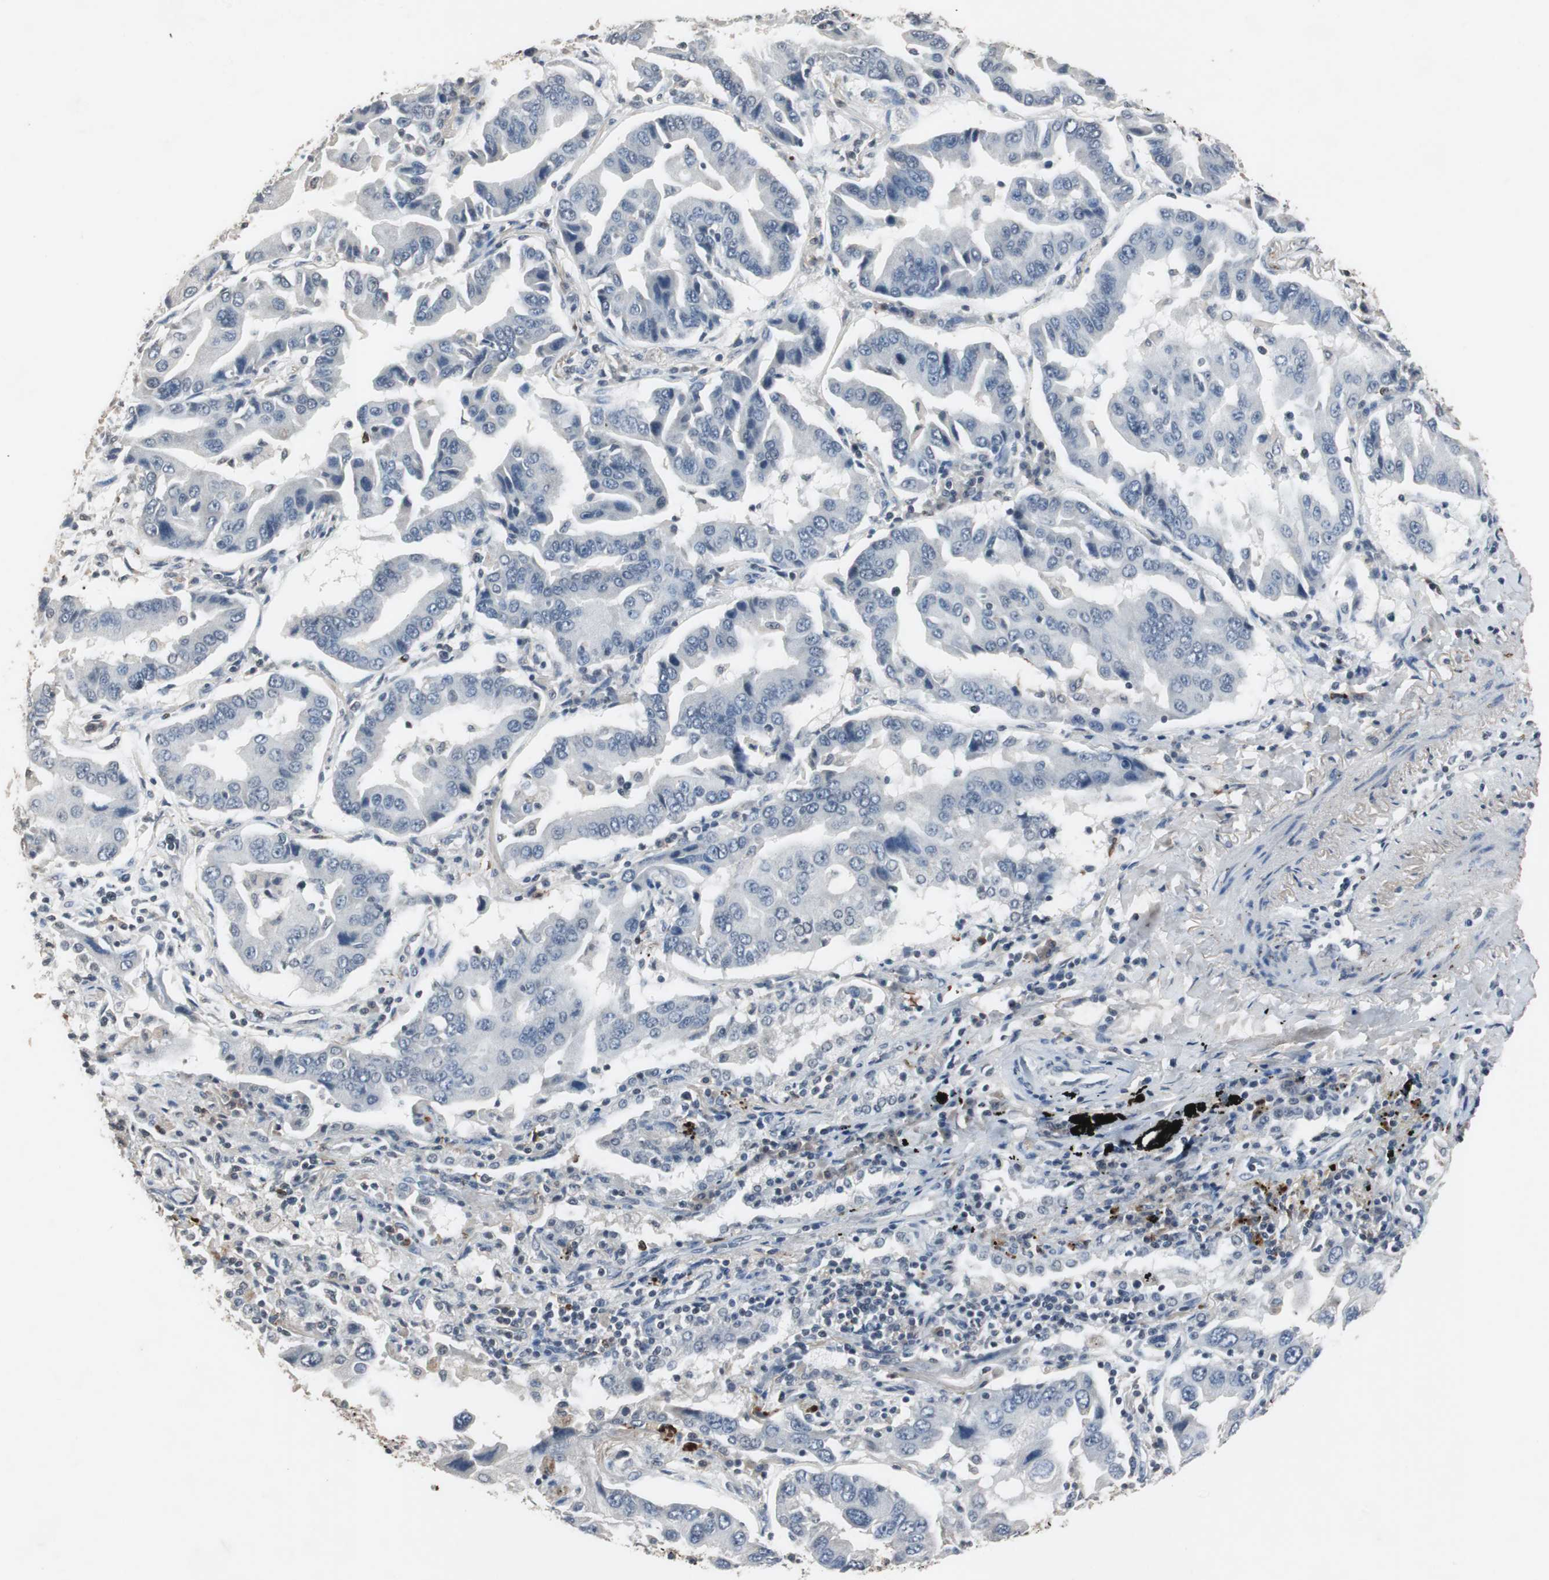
{"staining": {"intensity": "negative", "quantity": "none", "location": "none"}, "tissue": "lung cancer", "cell_type": "Tumor cells", "image_type": "cancer", "snomed": [{"axis": "morphology", "description": "Adenocarcinoma, NOS"}, {"axis": "topography", "description": "Lung"}], "caption": "Immunohistochemical staining of lung cancer (adenocarcinoma) demonstrates no significant positivity in tumor cells.", "gene": "ADNP2", "patient": {"sex": "female", "age": 65}}